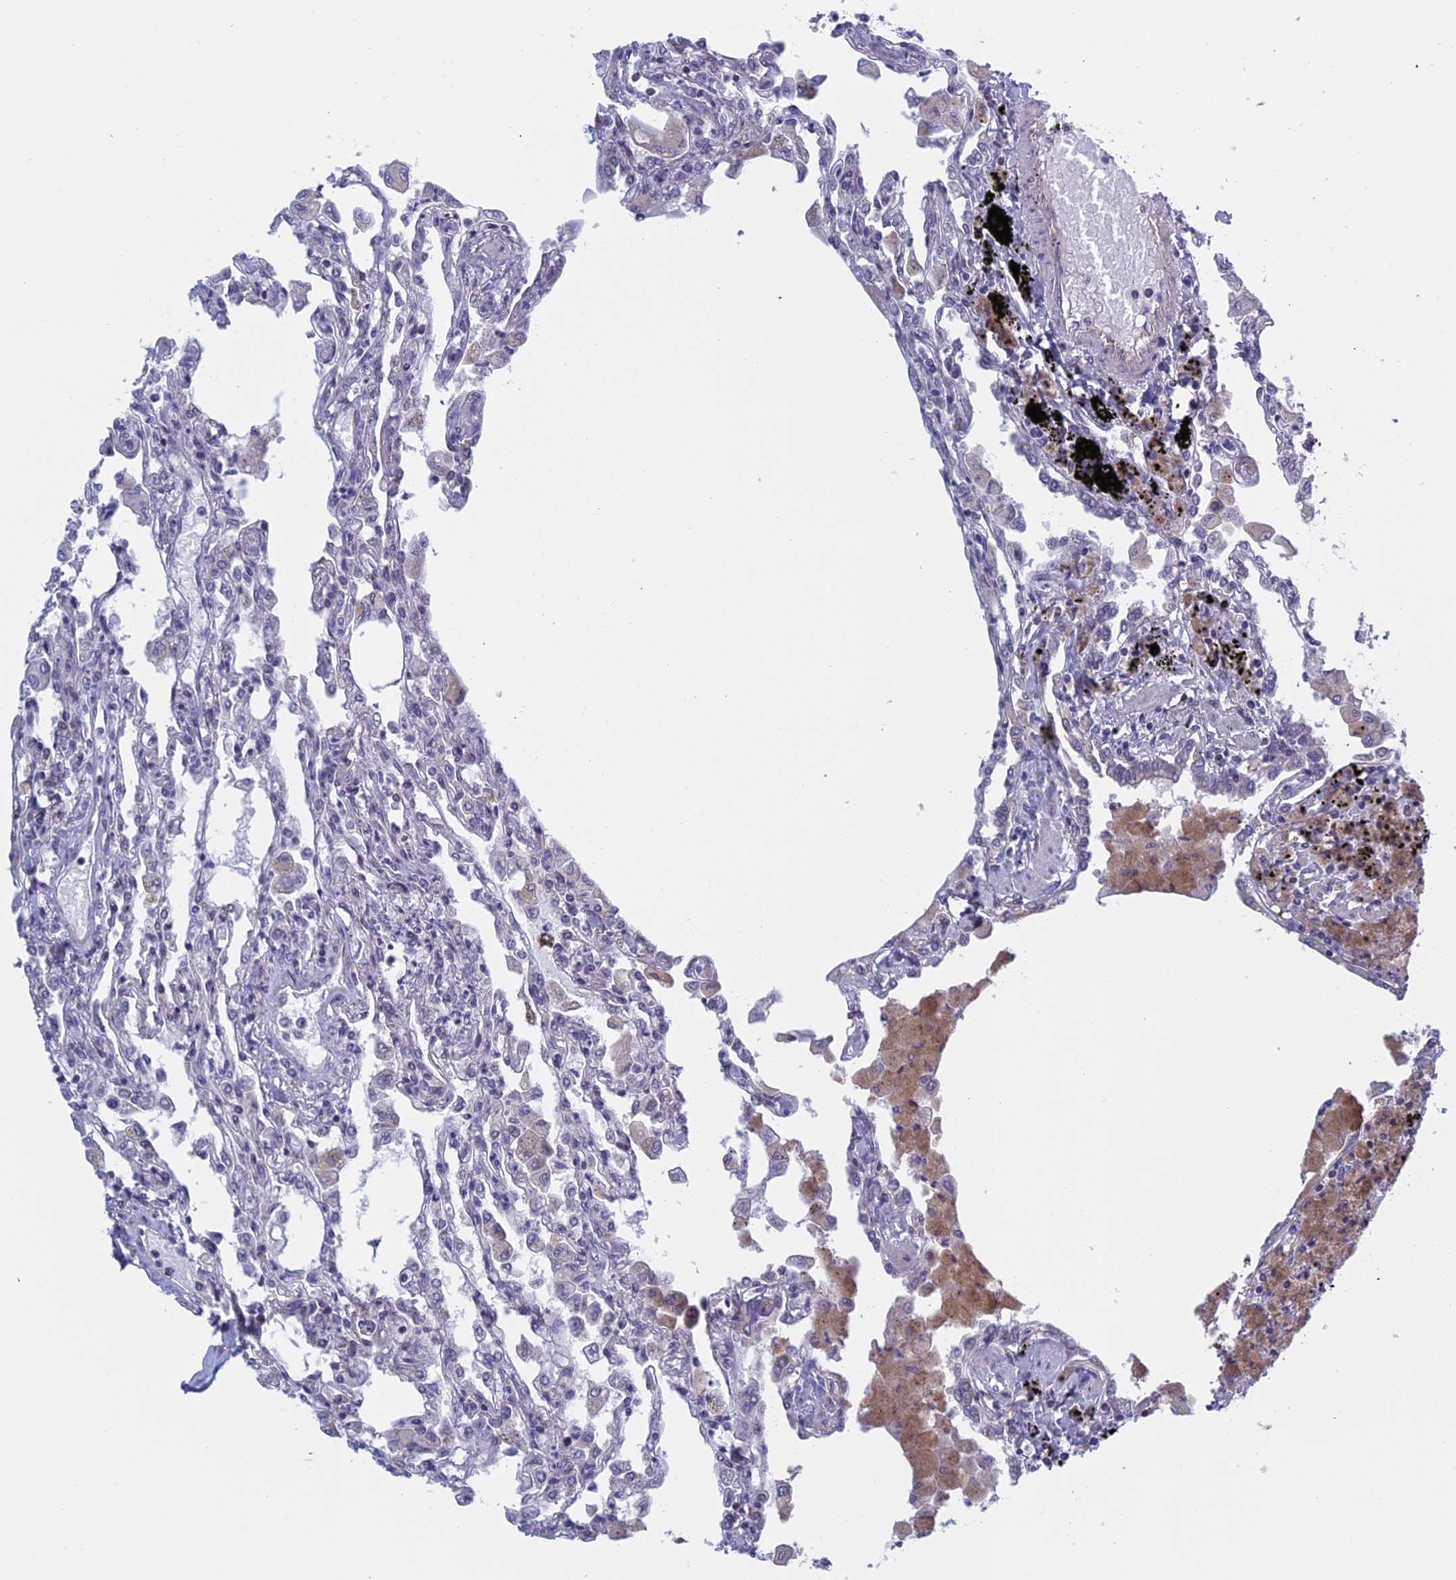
{"staining": {"intensity": "negative", "quantity": "none", "location": "none"}, "tissue": "lung", "cell_type": "Alveolar cells", "image_type": "normal", "snomed": [{"axis": "morphology", "description": "Normal tissue, NOS"}, {"axis": "topography", "description": "Bronchus"}, {"axis": "topography", "description": "Lung"}], "caption": "Unremarkable lung was stained to show a protein in brown. There is no significant staining in alveolar cells.", "gene": "BCL2L10", "patient": {"sex": "female", "age": 49}}